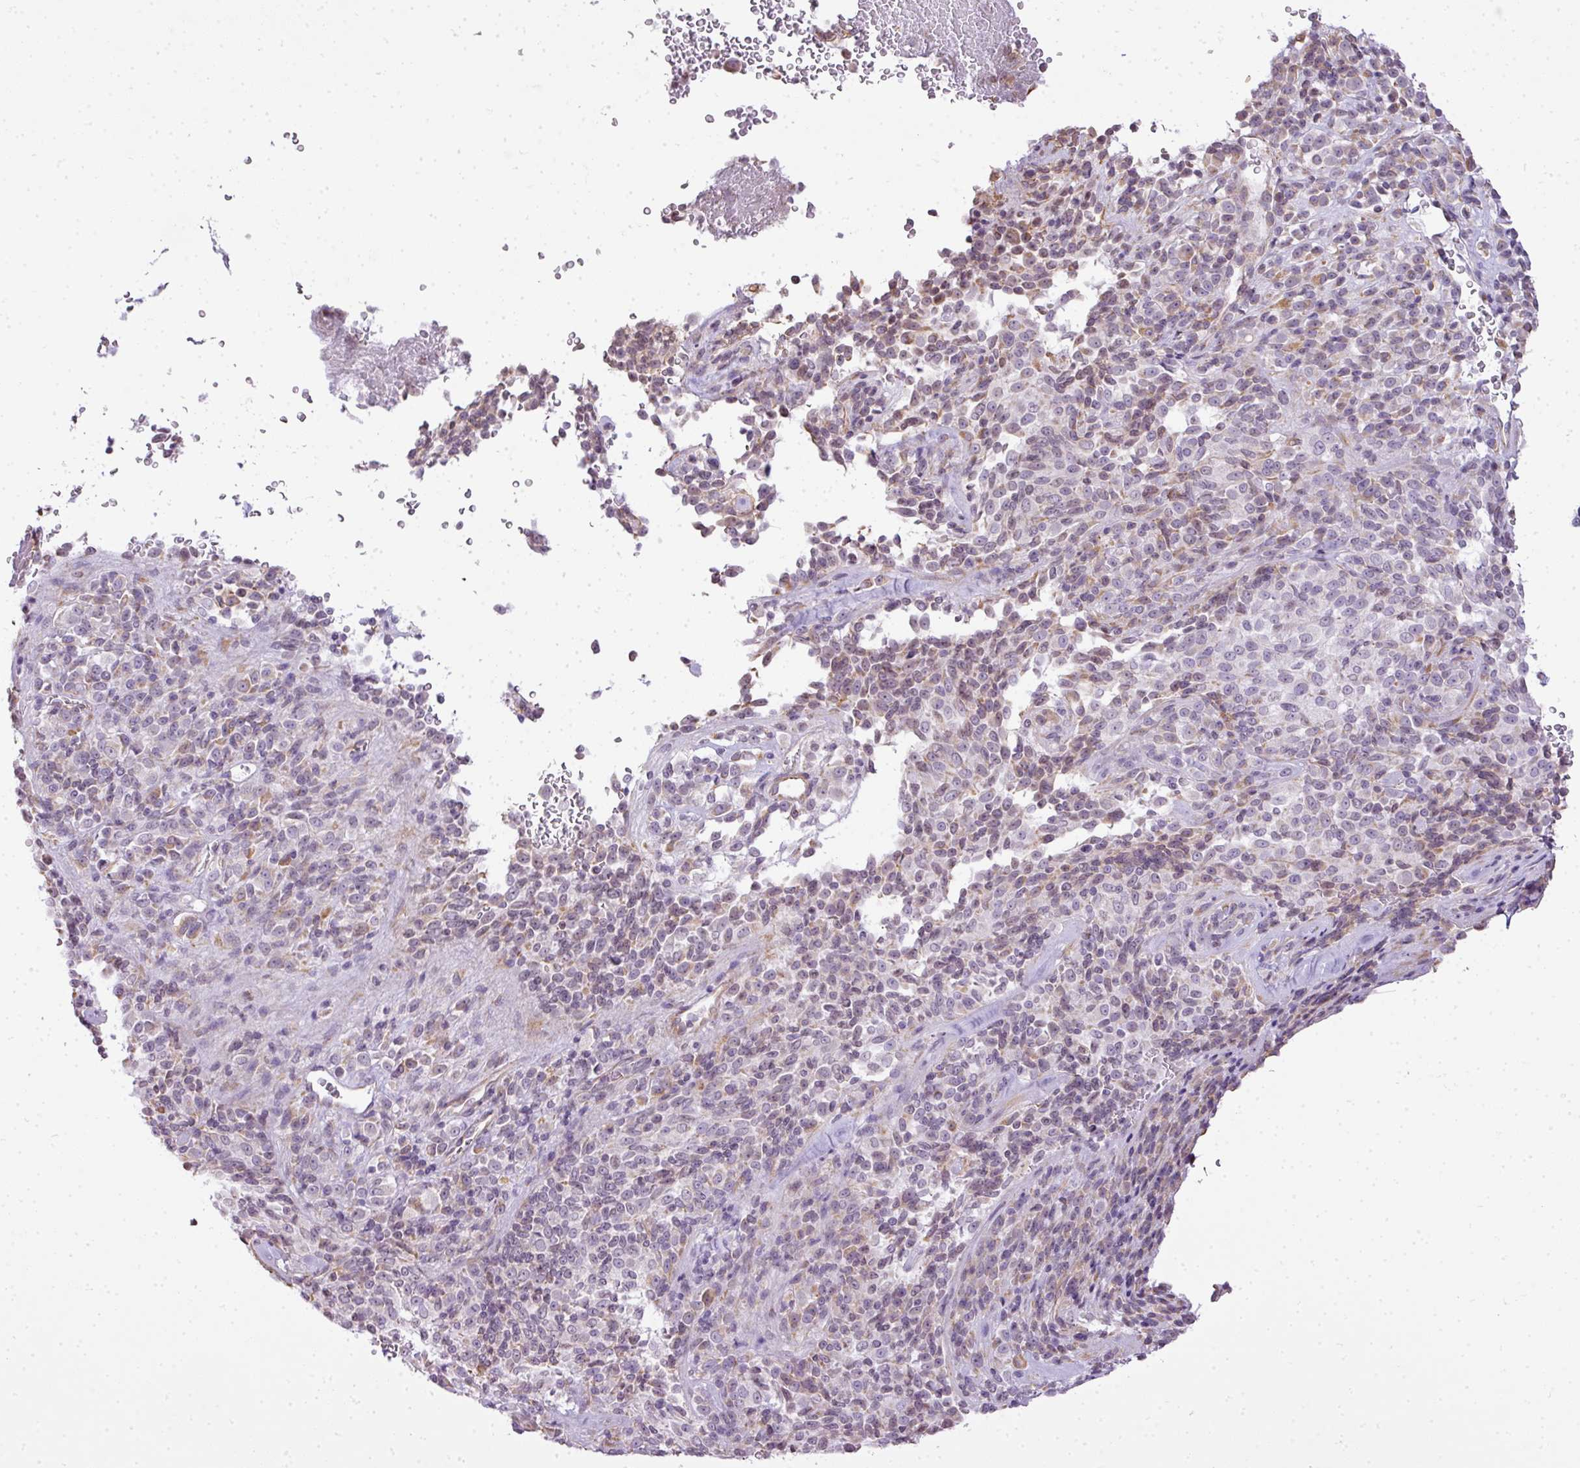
{"staining": {"intensity": "weak", "quantity": "<25%", "location": "cytoplasmic/membranous"}, "tissue": "melanoma", "cell_type": "Tumor cells", "image_type": "cancer", "snomed": [{"axis": "morphology", "description": "Malignant melanoma, Metastatic site"}, {"axis": "topography", "description": "Brain"}], "caption": "Human melanoma stained for a protein using immunohistochemistry (IHC) shows no staining in tumor cells.", "gene": "COX18", "patient": {"sex": "female", "age": 56}}